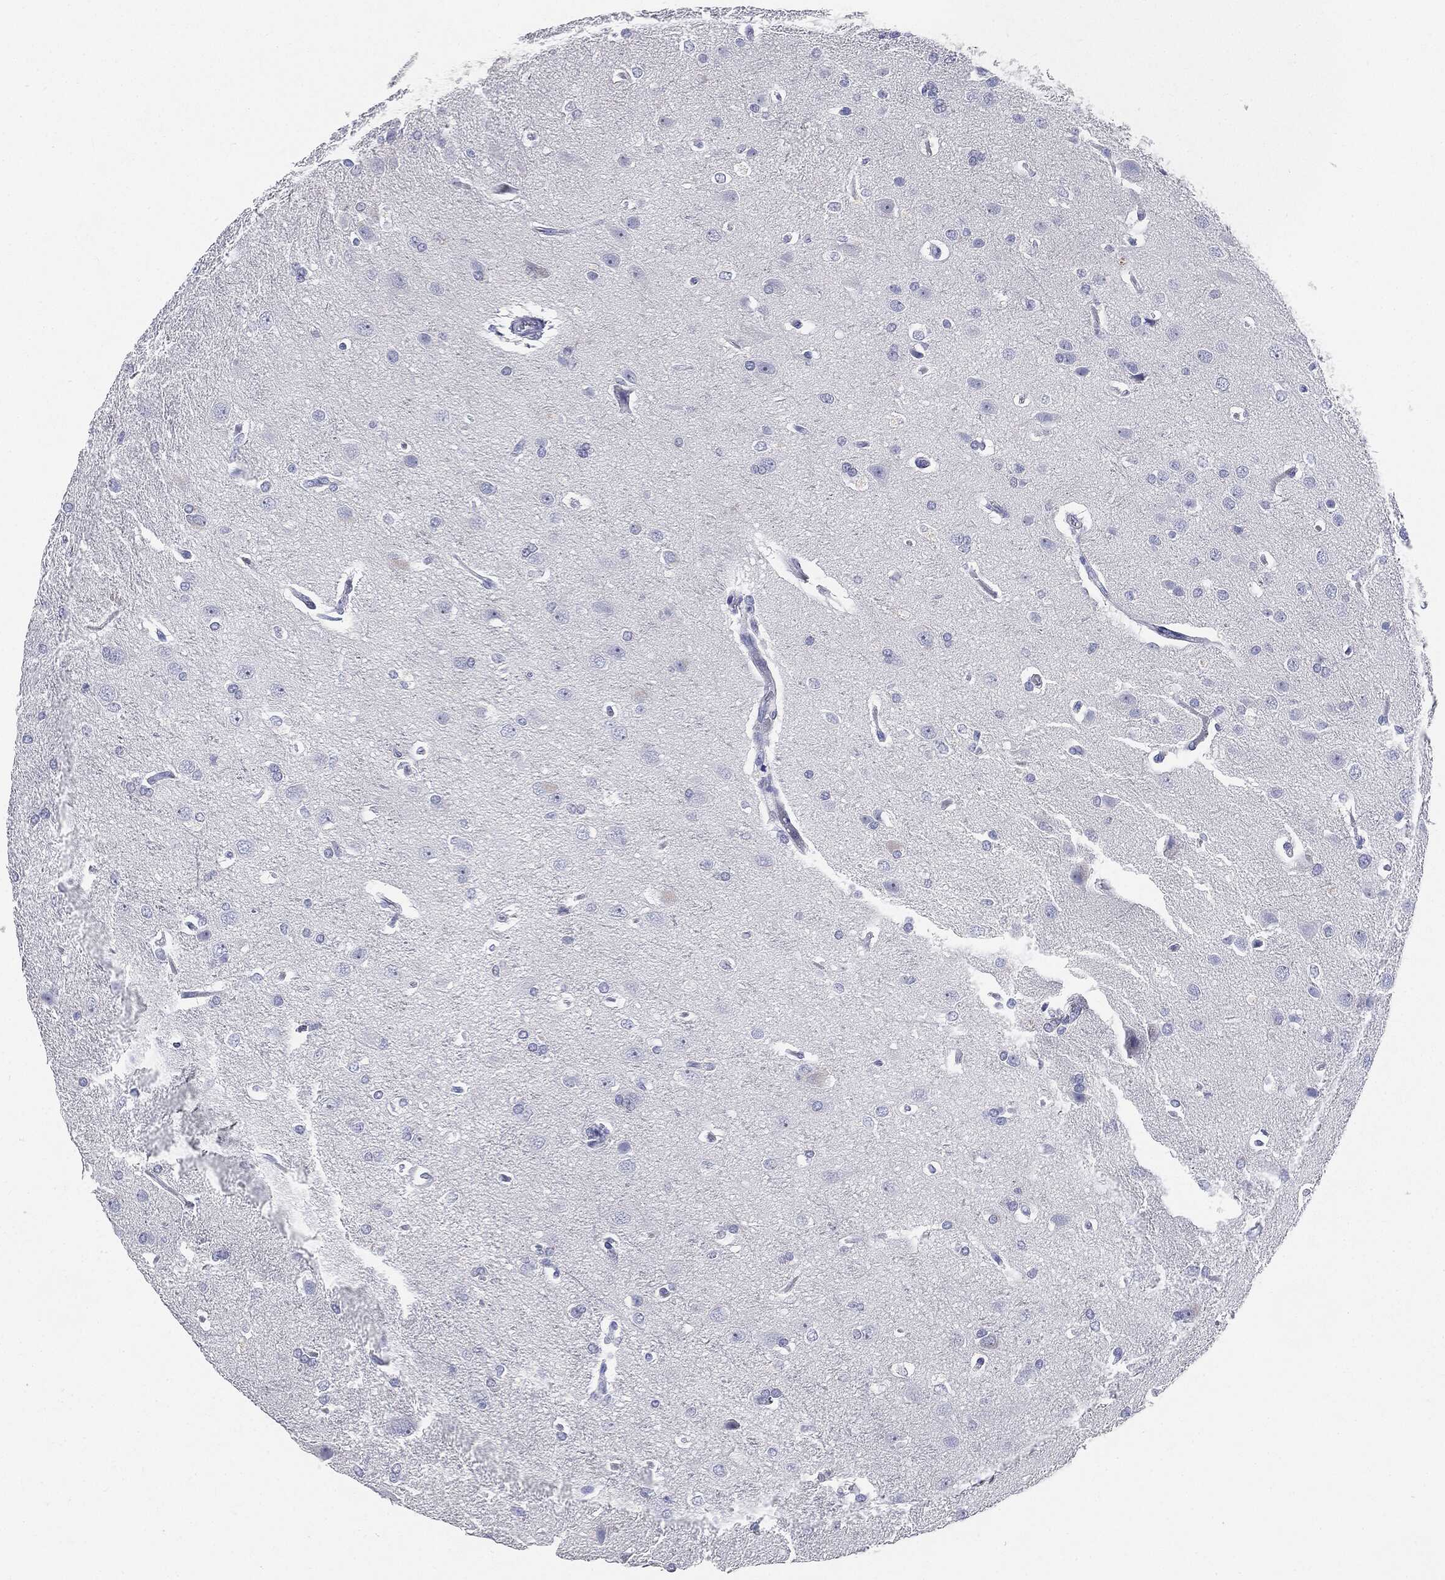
{"staining": {"intensity": "negative", "quantity": "none", "location": "none"}, "tissue": "glioma", "cell_type": "Tumor cells", "image_type": "cancer", "snomed": [{"axis": "morphology", "description": "Glioma, malignant, High grade"}, {"axis": "topography", "description": "Brain"}], "caption": "Tumor cells are negative for brown protein staining in malignant glioma (high-grade).", "gene": "CUZD1", "patient": {"sex": "male", "age": 68}}